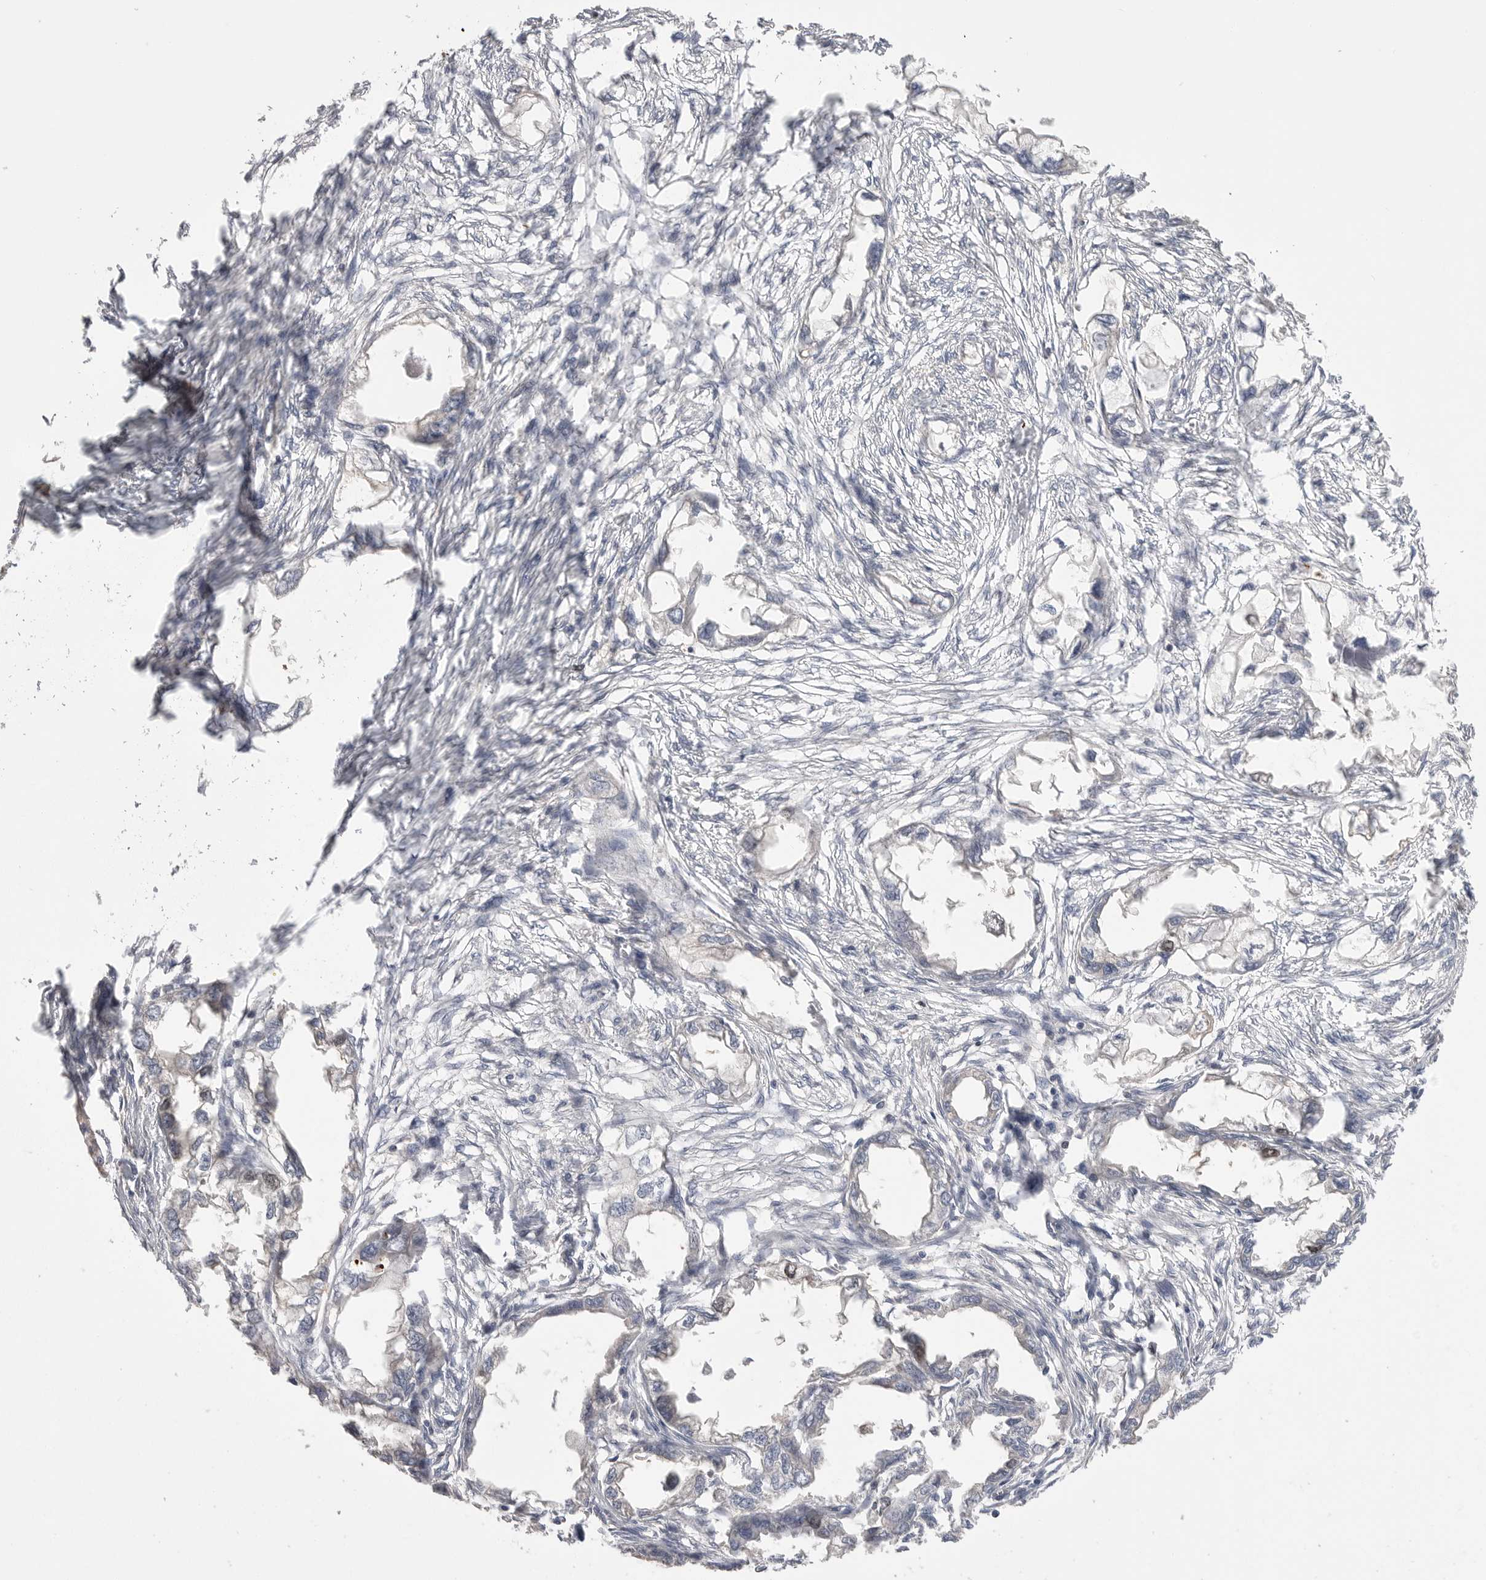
{"staining": {"intensity": "negative", "quantity": "none", "location": "none"}, "tissue": "endometrial cancer", "cell_type": "Tumor cells", "image_type": "cancer", "snomed": [{"axis": "morphology", "description": "Adenocarcinoma, NOS"}, {"axis": "morphology", "description": "Adenocarcinoma, metastatic, NOS"}, {"axis": "topography", "description": "Adipose tissue"}, {"axis": "topography", "description": "Endometrium"}], "caption": "High power microscopy photomicrograph of an immunohistochemistry (IHC) micrograph of metastatic adenocarcinoma (endometrial), revealing no significant positivity in tumor cells. The staining was performed using DAB to visualize the protein expression in brown, while the nuclei were stained in blue with hematoxylin (Magnification: 20x).", "gene": "TOP2A", "patient": {"sex": "female", "age": 67}}